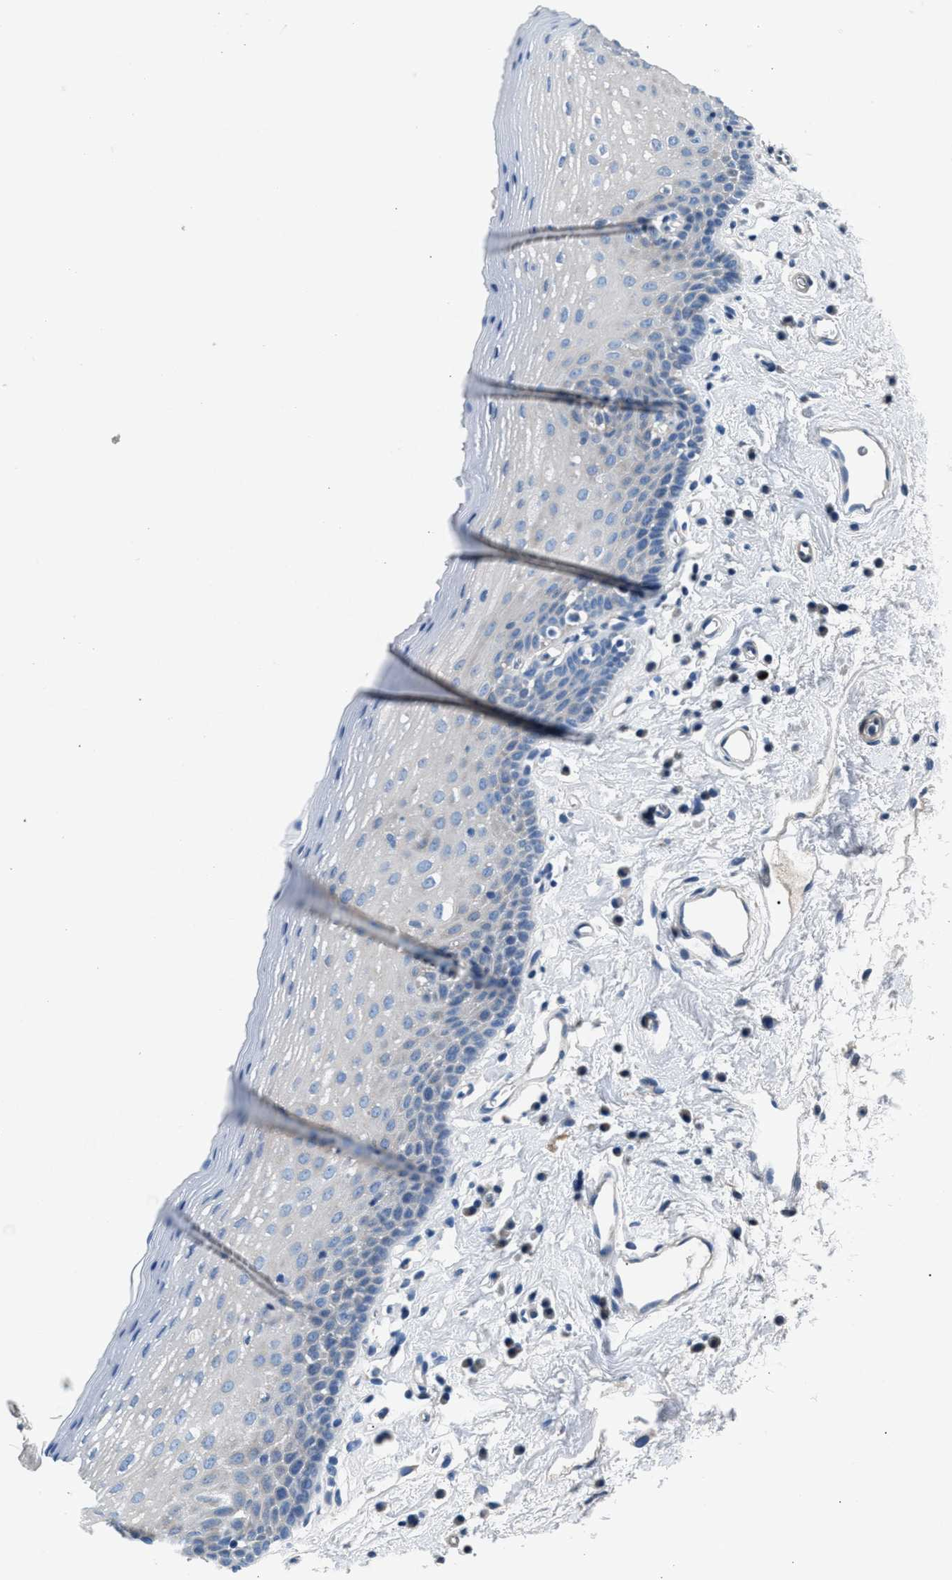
{"staining": {"intensity": "negative", "quantity": "none", "location": "none"}, "tissue": "oral mucosa", "cell_type": "Squamous epithelial cells", "image_type": "normal", "snomed": [{"axis": "morphology", "description": "Normal tissue, NOS"}, {"axis": "topography", "description": "Oral tissue"}], "caption": "An image of human oral mucosa is negative for staining in squamous epithelial cells. (Brightfield microscopy of DAB (3,3'-diaminobenzidine) immunohistochemistry at high magnification).", "gene": "CDRT4", "patient": {"sex": "male", "age": 66}}